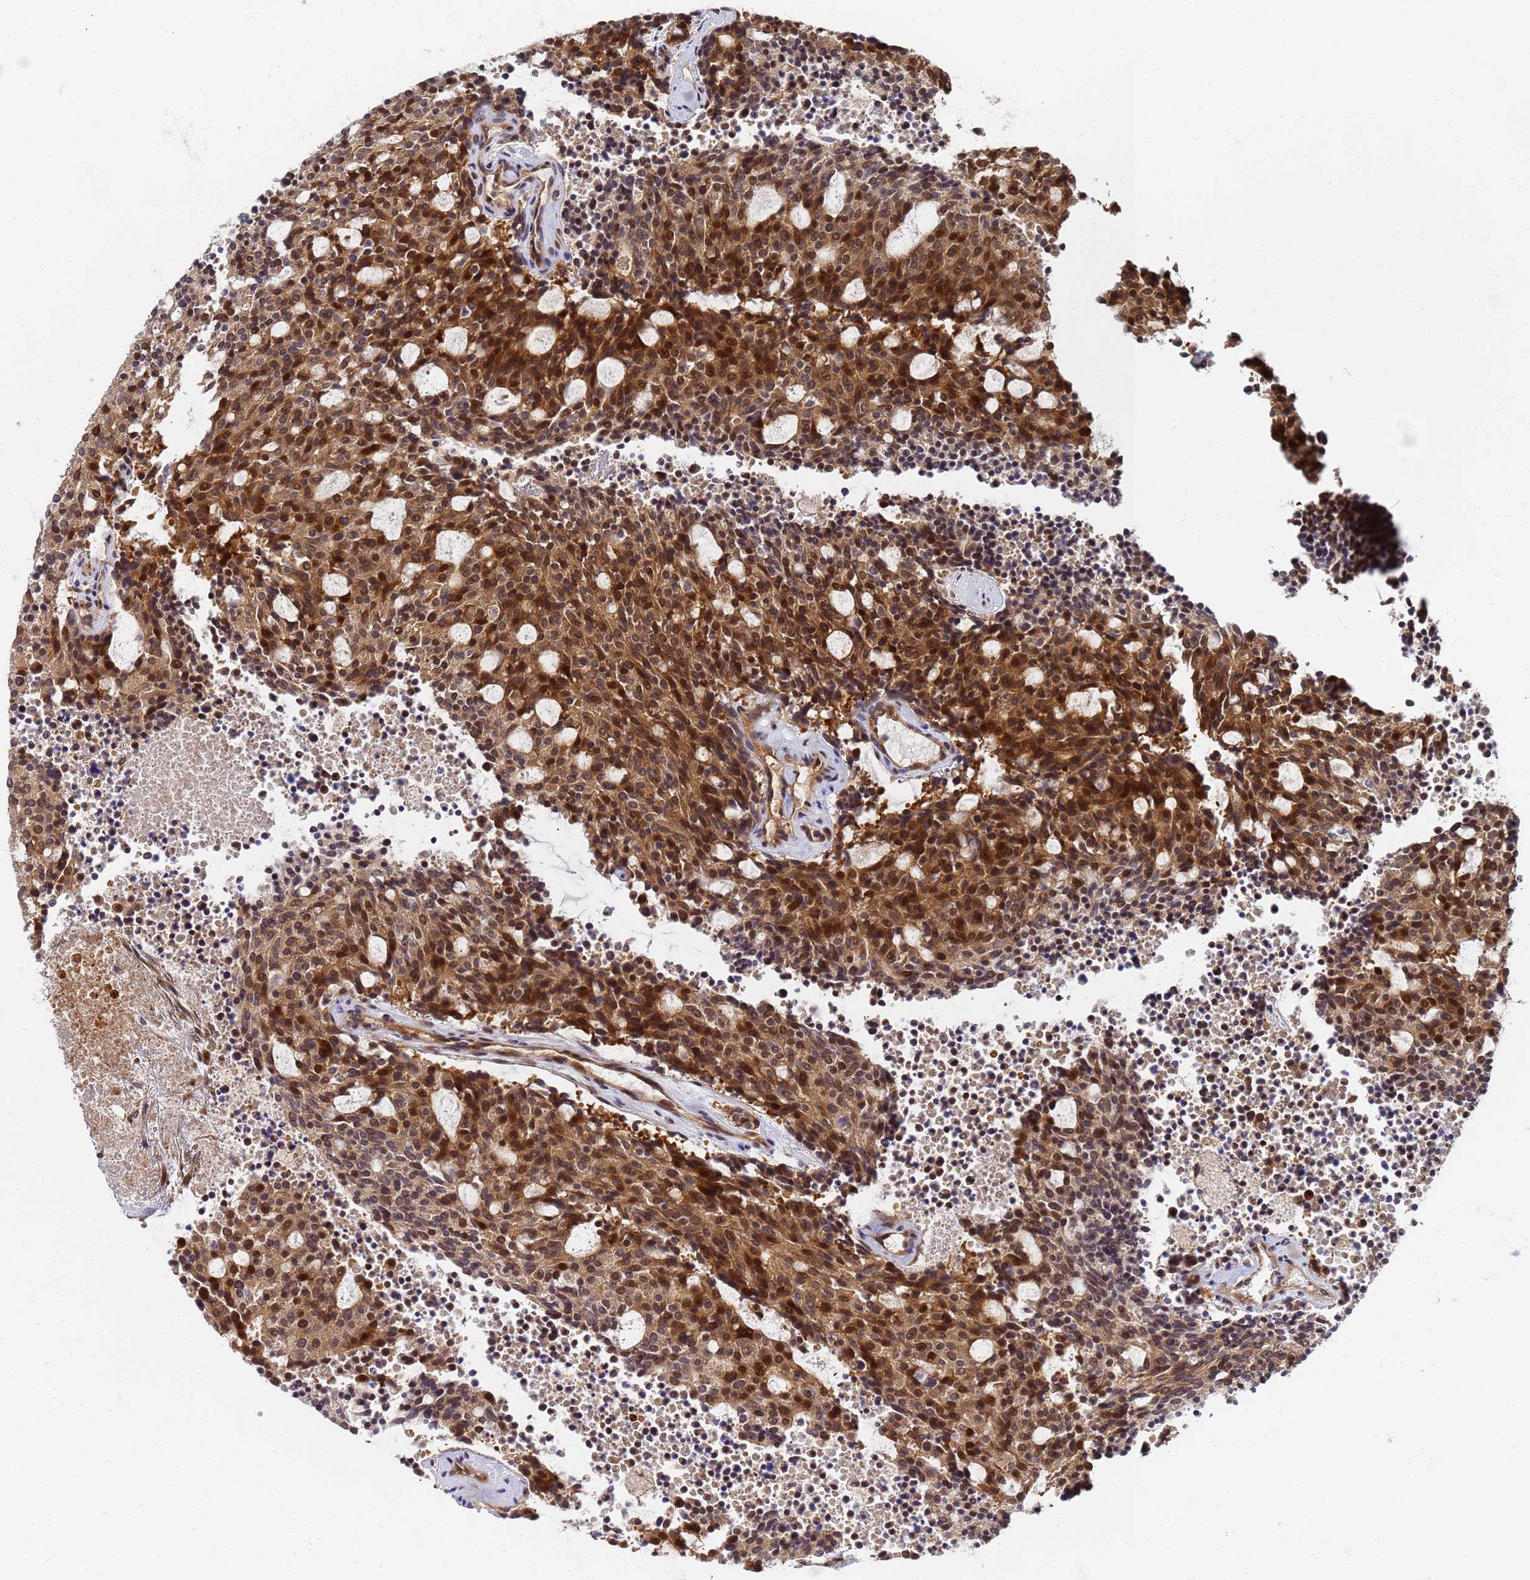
{"staining": {"intensity": "strong", "quantity": ">75%", "location": "cytoplasmic/membranous,nuclear"}, "tissue": "carcinoid", "cell_type": "Tumor cells", "image_type": "cancer", "snomed": [{"axis": "morphology", "description": "Carcinoid, malignant, NOS"}, {"axis": "topography", "description": "Pancreas"}], "caption": "Immunohistochemical staining of malignant carcinoid reveals strong cytoplasmic/membranous and nuclear protein staining in approximately >75% of tumor cells. The protein of interest is stained brown, and the nuclei are stained in blue (DAB IHC with brightfield microscopy, high magnification).", "gene": "UNC93B1", "patient": {"sex": "female", "age": 54}}